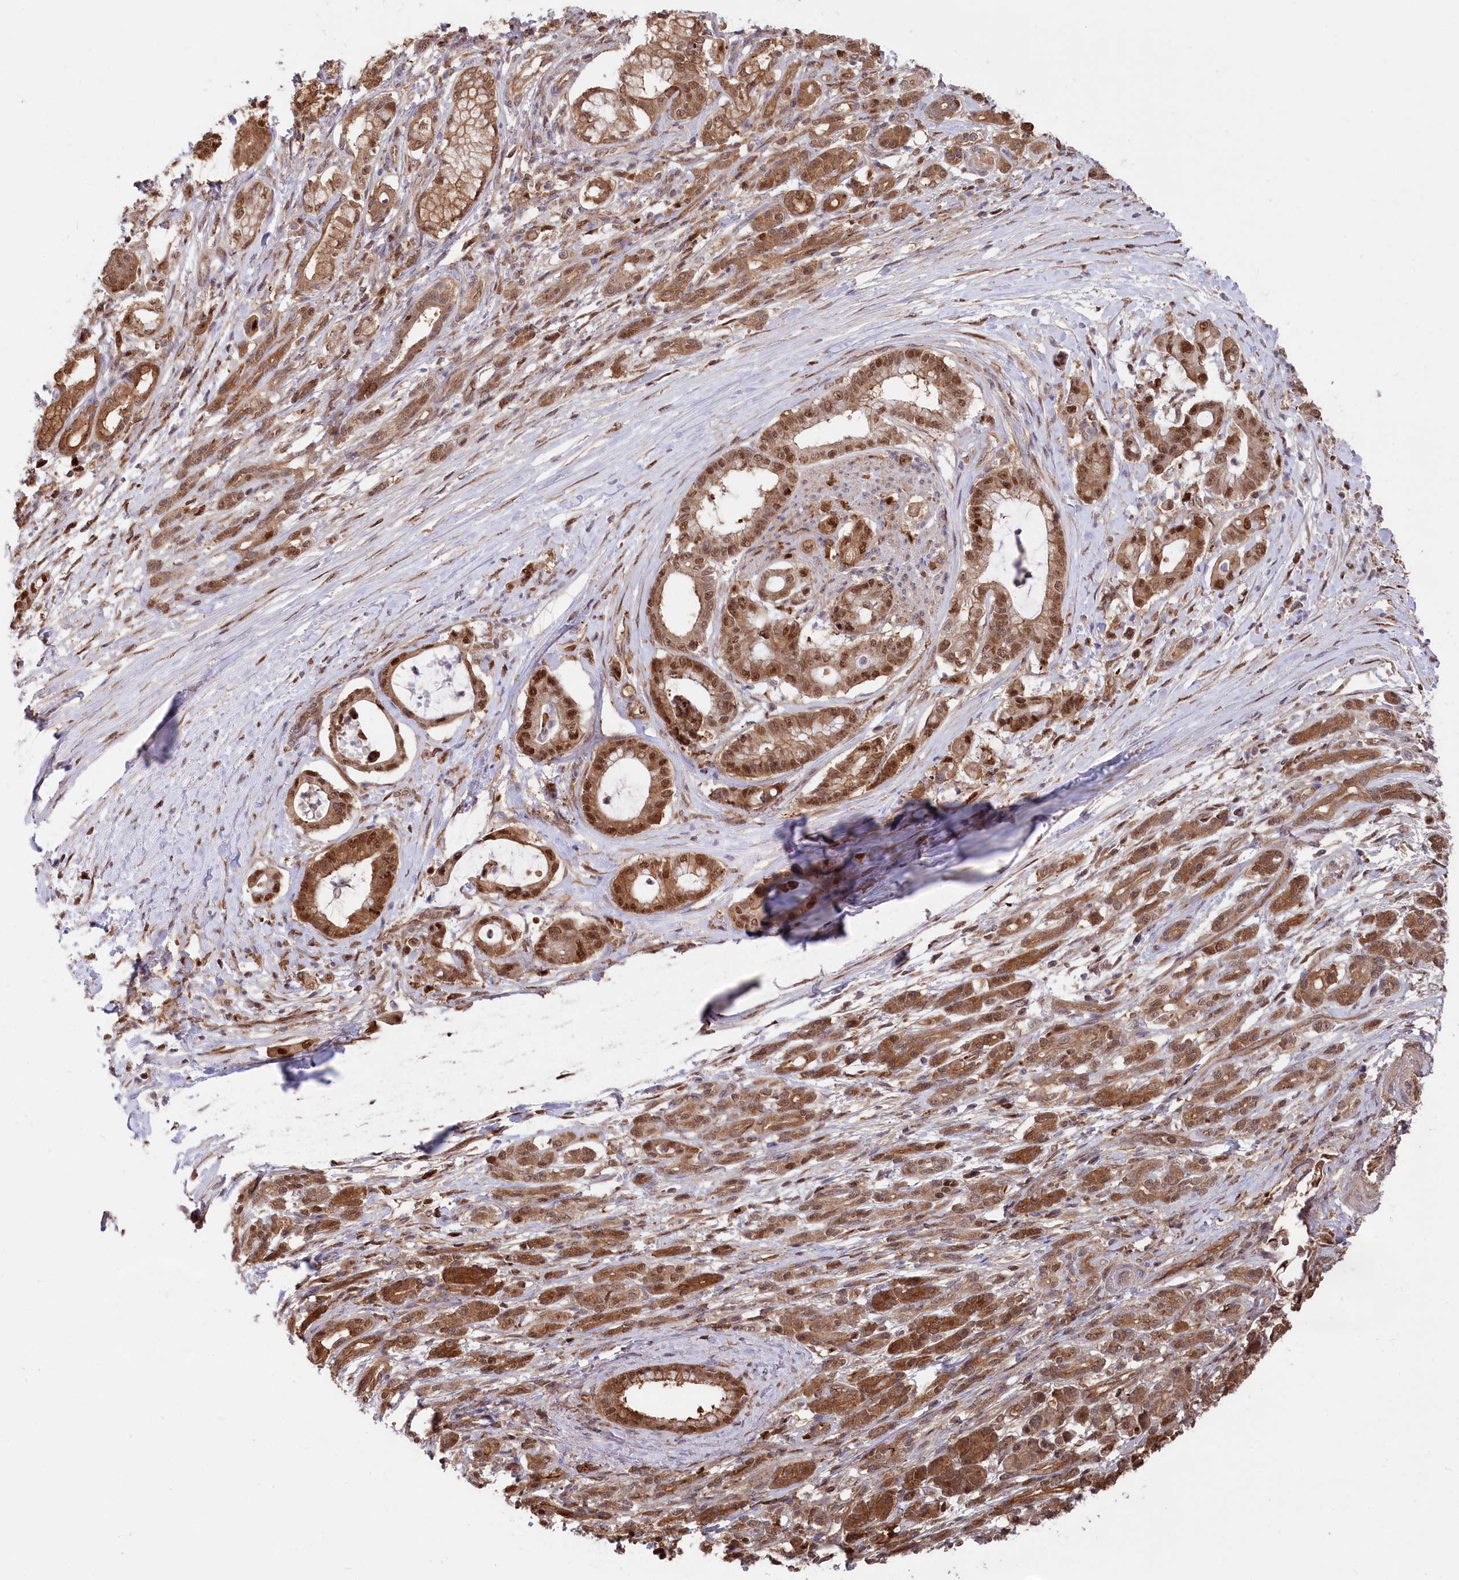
{"staining": {"intensity": "moderate", "quantity": ">75%", "location": "cytoplasmic/membranous,nuclear"}, "tissue": "pancreatic cancer", "cell_type": "Tumor cells", "image_type": "cancer", "snomed": [{"axis": "morphology", "description": "Adenocarcinoma, NOS"}, {"axis": "topography", "description": "Pancreas"}], "caption": "Immunohistochemistry (IHC) staining of pancreatic cancer (adenocarcinoma), which exhibits medium levels of moderate cytoplasmic/membranous and nuclear positivity in approximately >75% of tumor cells indicating moderate cytoplasmic/membranous and nuclear protein staining. The staining was performed using DAB (brown) for protein detection and nuclei were counterstained in hematoxylin (blue).", "gene": "PSMA1", "patient": {"sex": "female", "age": 55}}